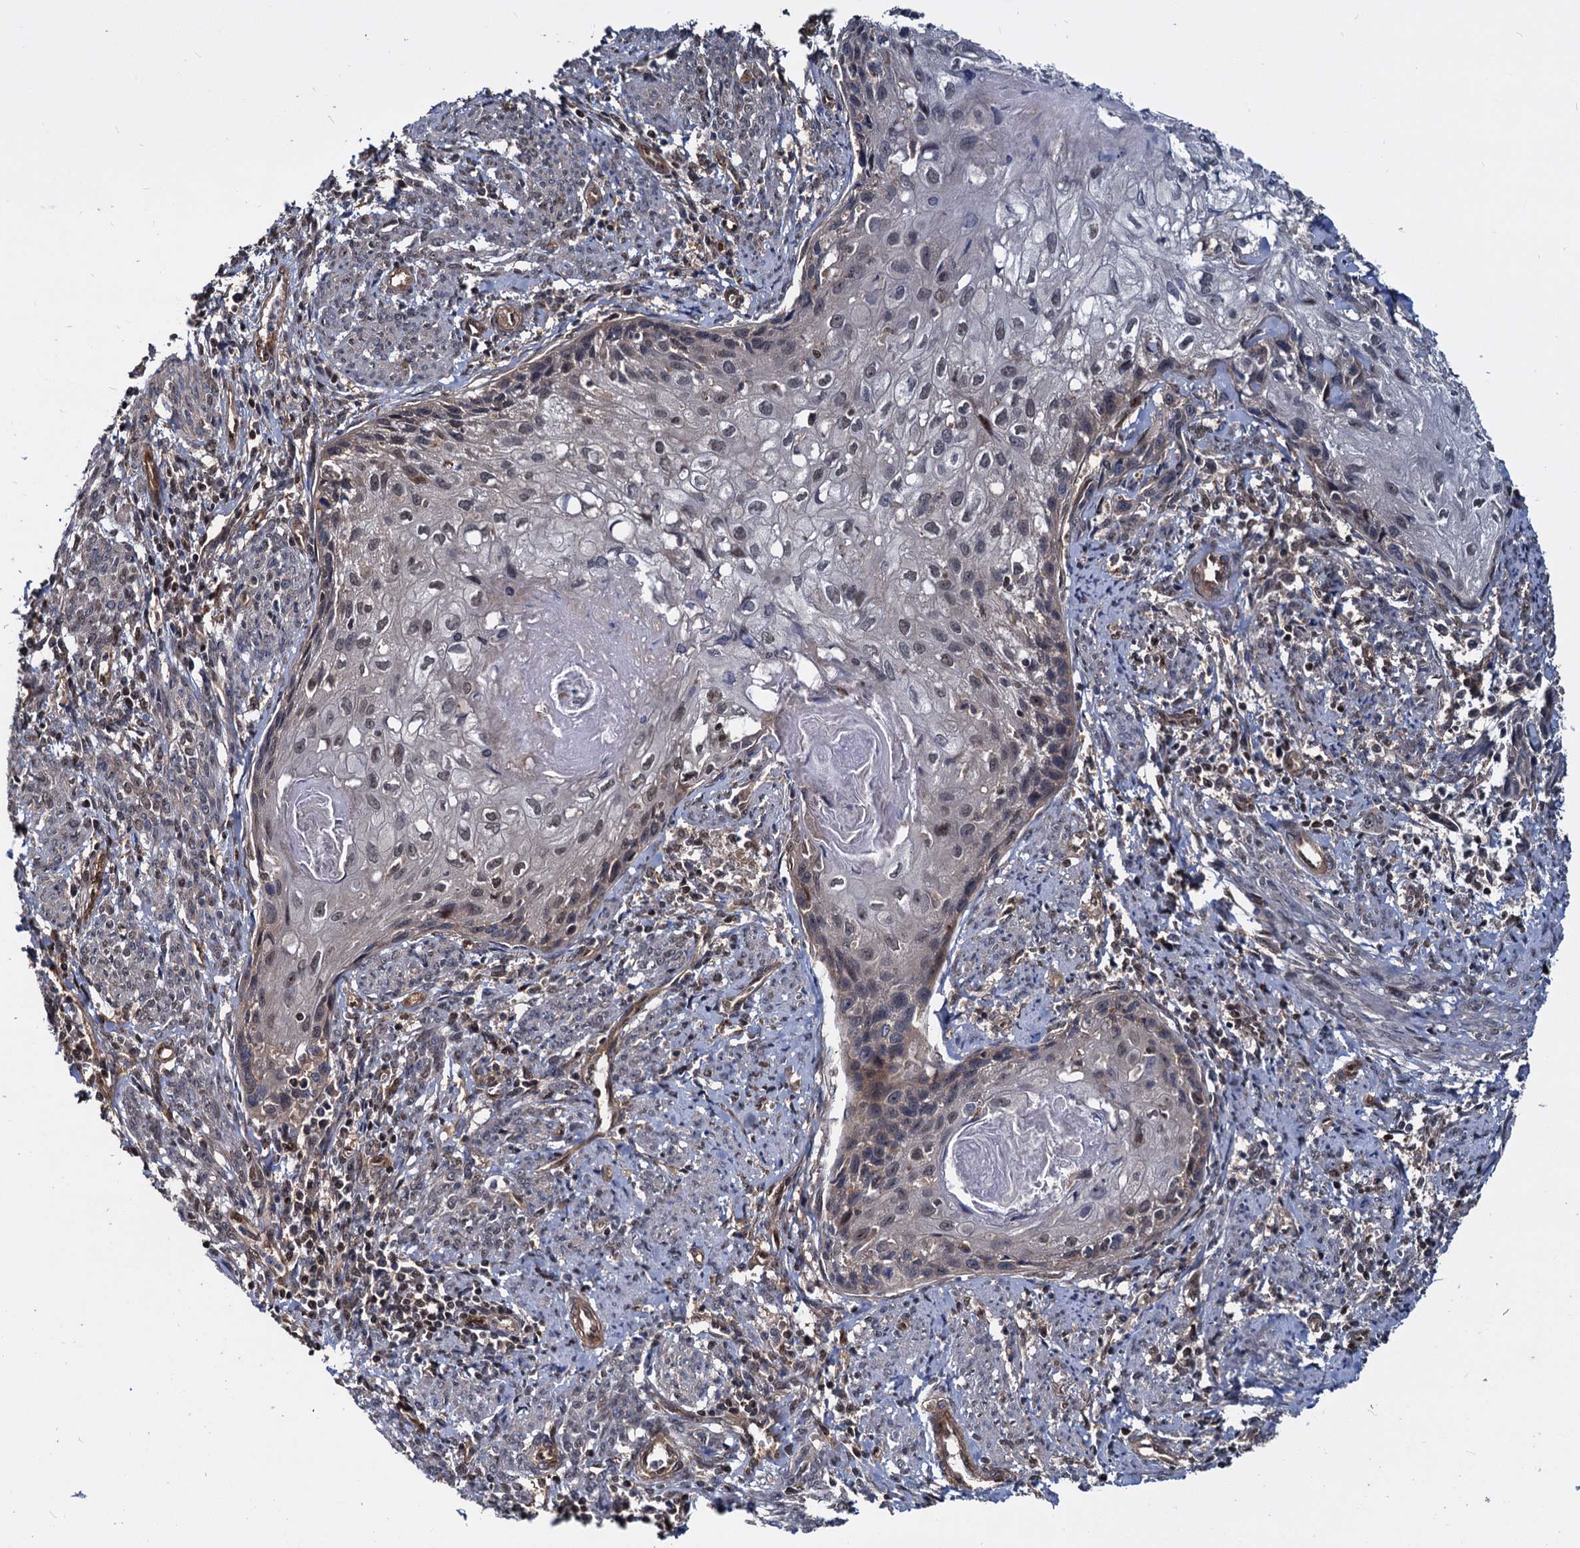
{"staining": {"intensity": "moderate", "quantity": "25%-75%", "location": "nuclear"}, "tissue": "cervical cancer", "cell_type": "Tumor cells", "image_type": "cancer", "snomed": [{"axis": "morphology", "description": "Squamous cell carcinoma, NOS"}, {"axis": "topography", "description": "Cervix"}], "caption": "This micrograph exhibits immunohistochemistry (IHC) staining of cervical cancer, with medium moderate nuclear staining in approximately 25%-75% of tumor cells.", "gene": "UBLCP1", "patient": {"sex": "female", "age": 67}}